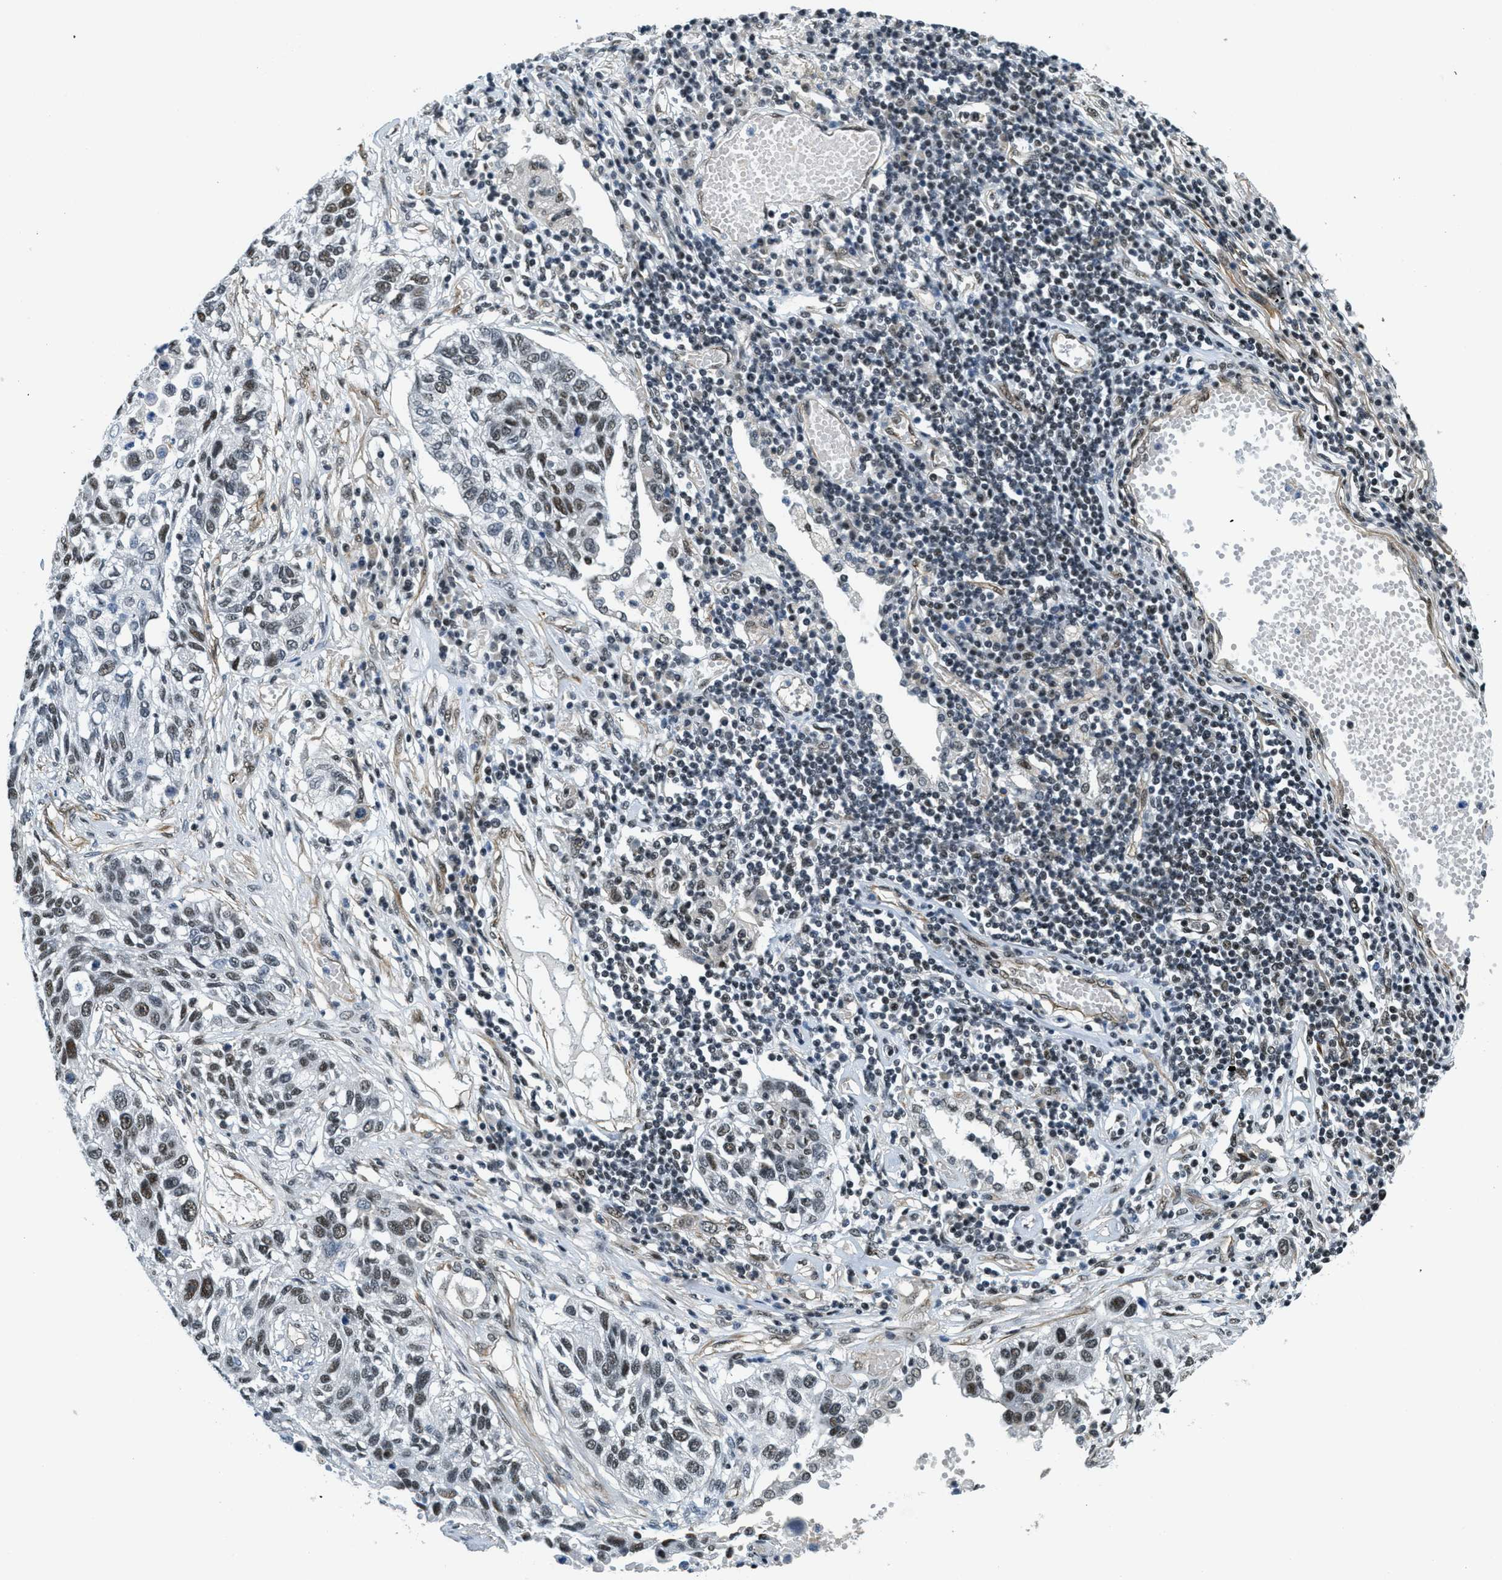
{"staining": {"intensity": "moderate", "quantity": ">75%", "location": "nuclear"}, "tissue": "lung cancer", "cell_type": "Tumor cells", "image_type": "cancer", "snomed": [{"axis": "morphology", "description": "Squamous cell carcinoma, NOS"}, {"axis": "topography", "description": "Lung"}], "caption": "Human lung squamous cell carcinoma stained with a brown dye displays moderate nuclear positive expression in about >75% of tumor cells.", "gene": "CFAP36", "patient": {"sex": "male", "age": 71}}